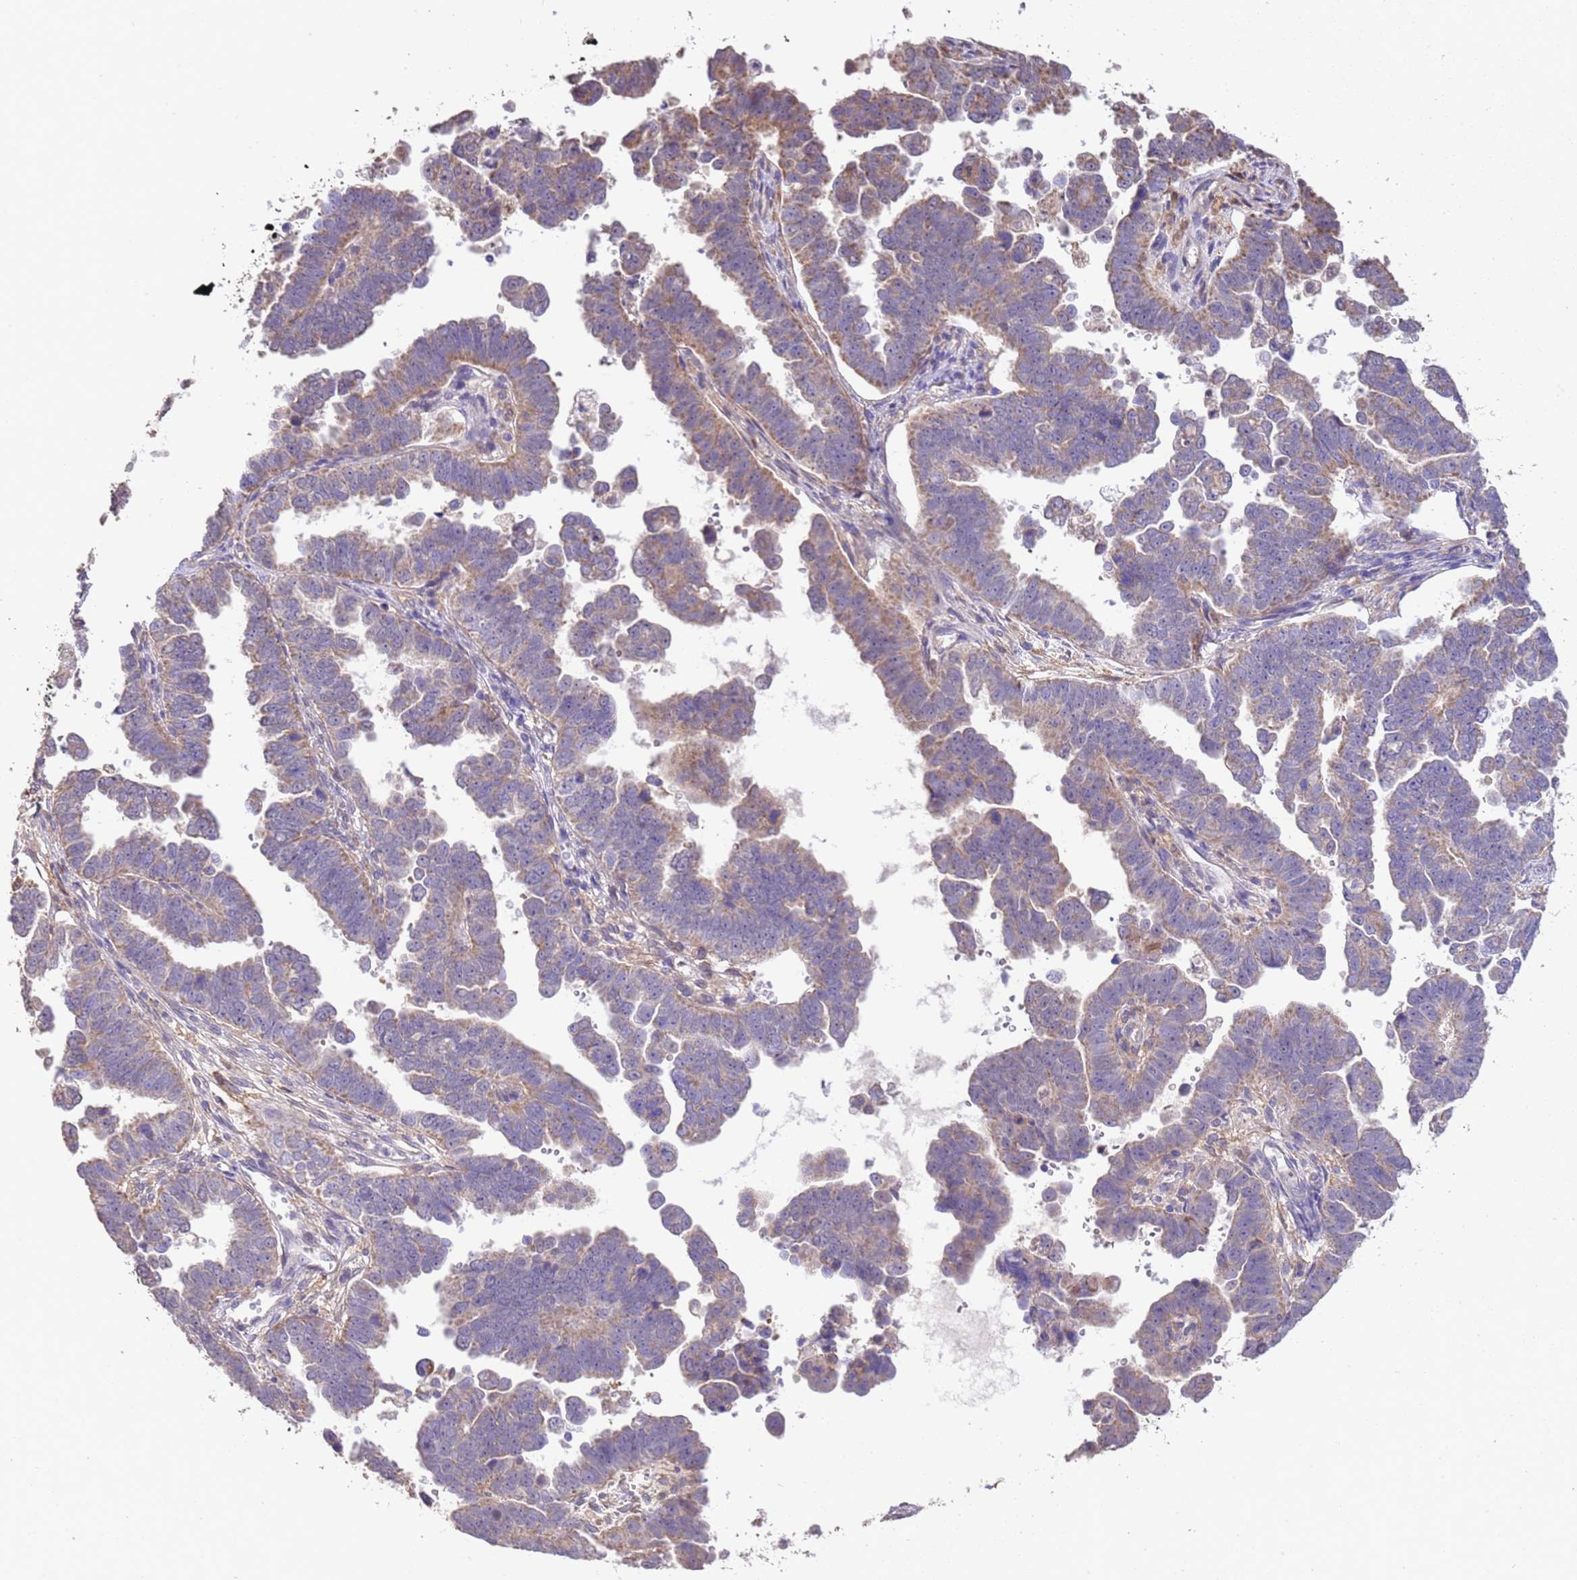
{"staining": {"intensity": "weak", "quantity": "25%-75%", "location": "cytoplasmic/membranous"}, "tissue": "endometrial cancer", "cell_type": "Tumor cells", "image_type": "cancer", "snomed": [{"axis": "morphology", "description": "Adenocarcinoma, NOS"}, {"axis": "topography", "description": "Endometrium"}], "caption": "DAB (3,3'-diaminobenzidine) immunohistochemical staining of endometrial cancer (adenocarcinoma) shows weak cytoplasmic/membranous protein positivity in about 25%-75% of tumor cells. Nuclei are stained in blue.", "gene": "NPHP1", "patient": {"sex": "female", "age": 75}}